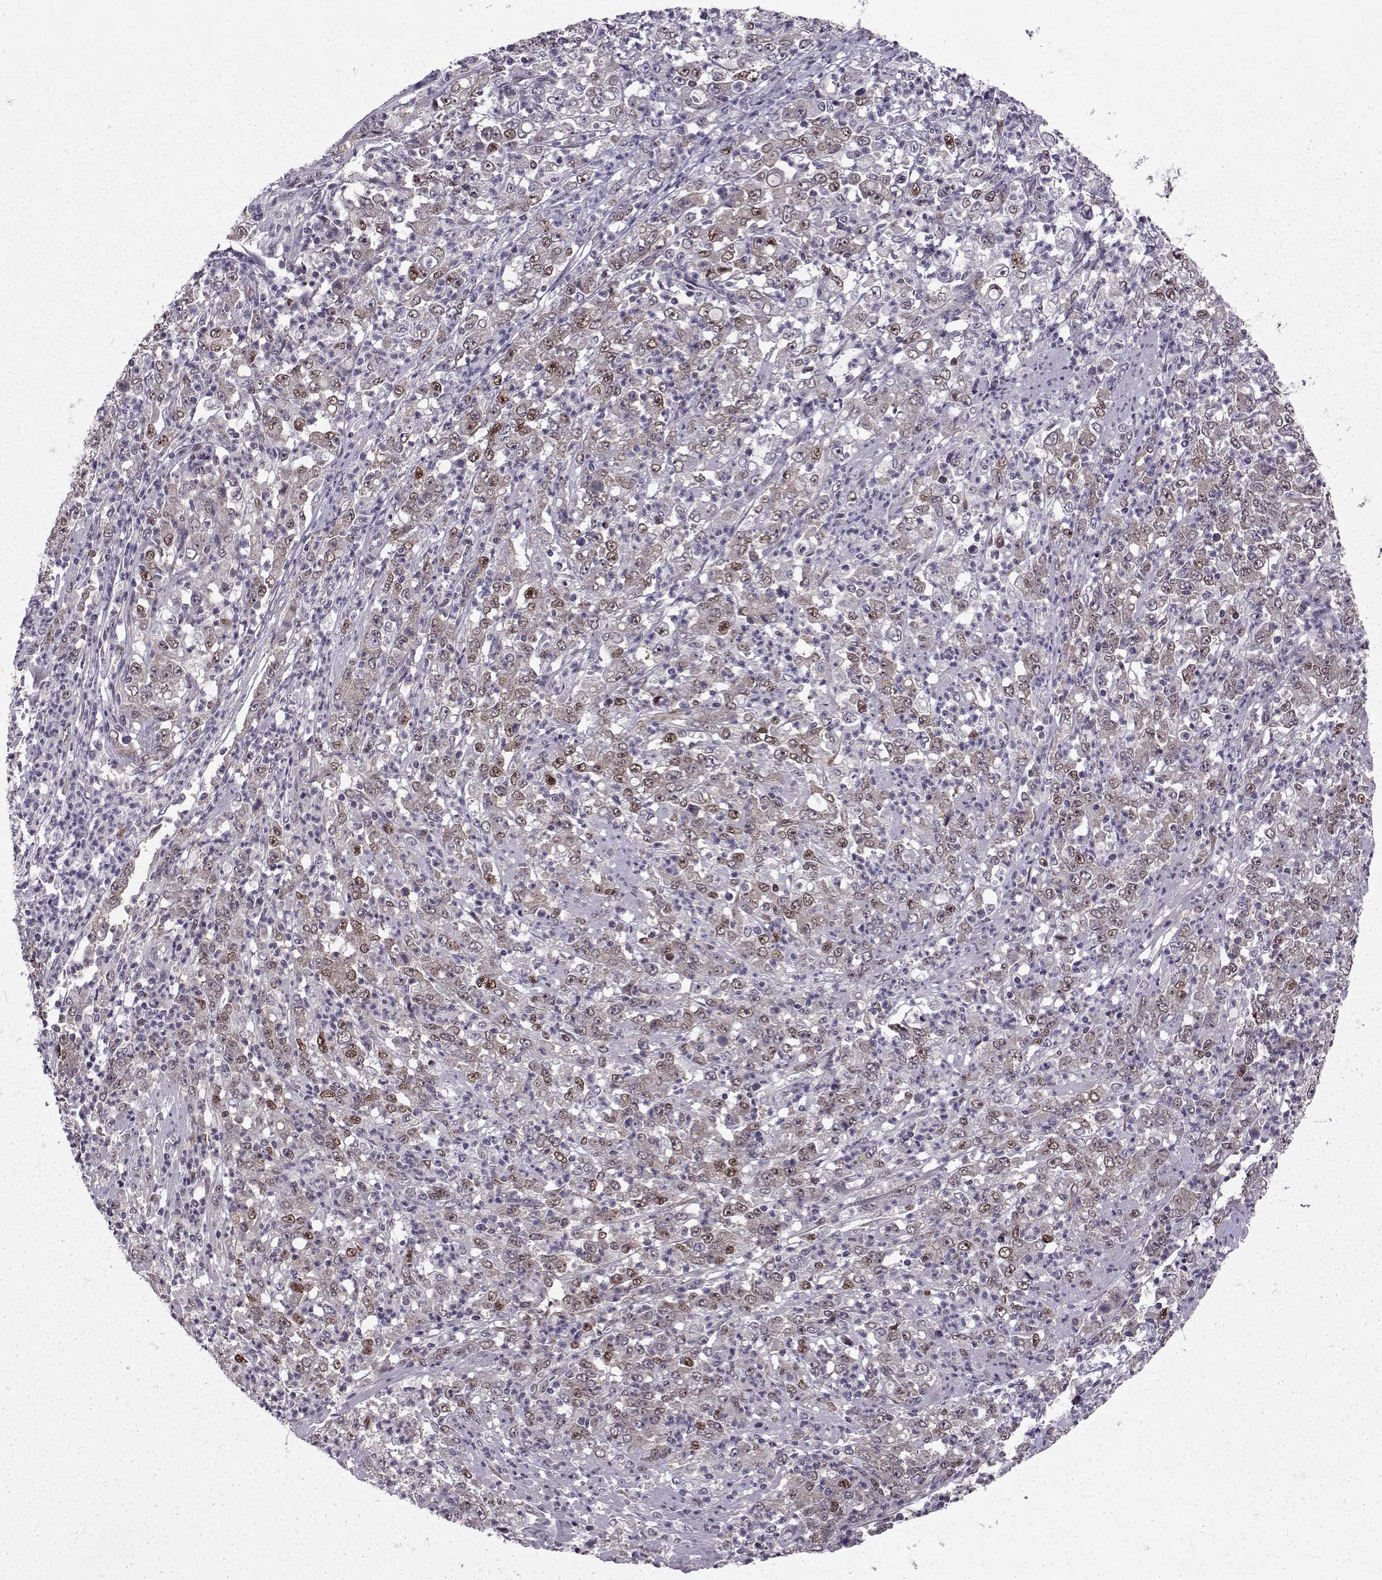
{"staining": {"intensity": "strong", "quantity": "<25%", "location": "nuclear"}, "tissue": "stomach cancer", "cell_type": "Tumor cells", "image_type": "cancer", "snomed": [{"axis": "morphology", "description": "Adenocarcinoma, NOS"}, {"axis": "topography", "description": "Stomach, lower"}], "caption": "DAB (3,3'-diaminobenzidine) immunohistochemical staining of human adenocarcinoma (stomach) demonstrates strong nuclear protein positivity in approximately <25% of tumor cells.", "gene": "CDK4", "patient": {"sex": "female", "age": 71}}